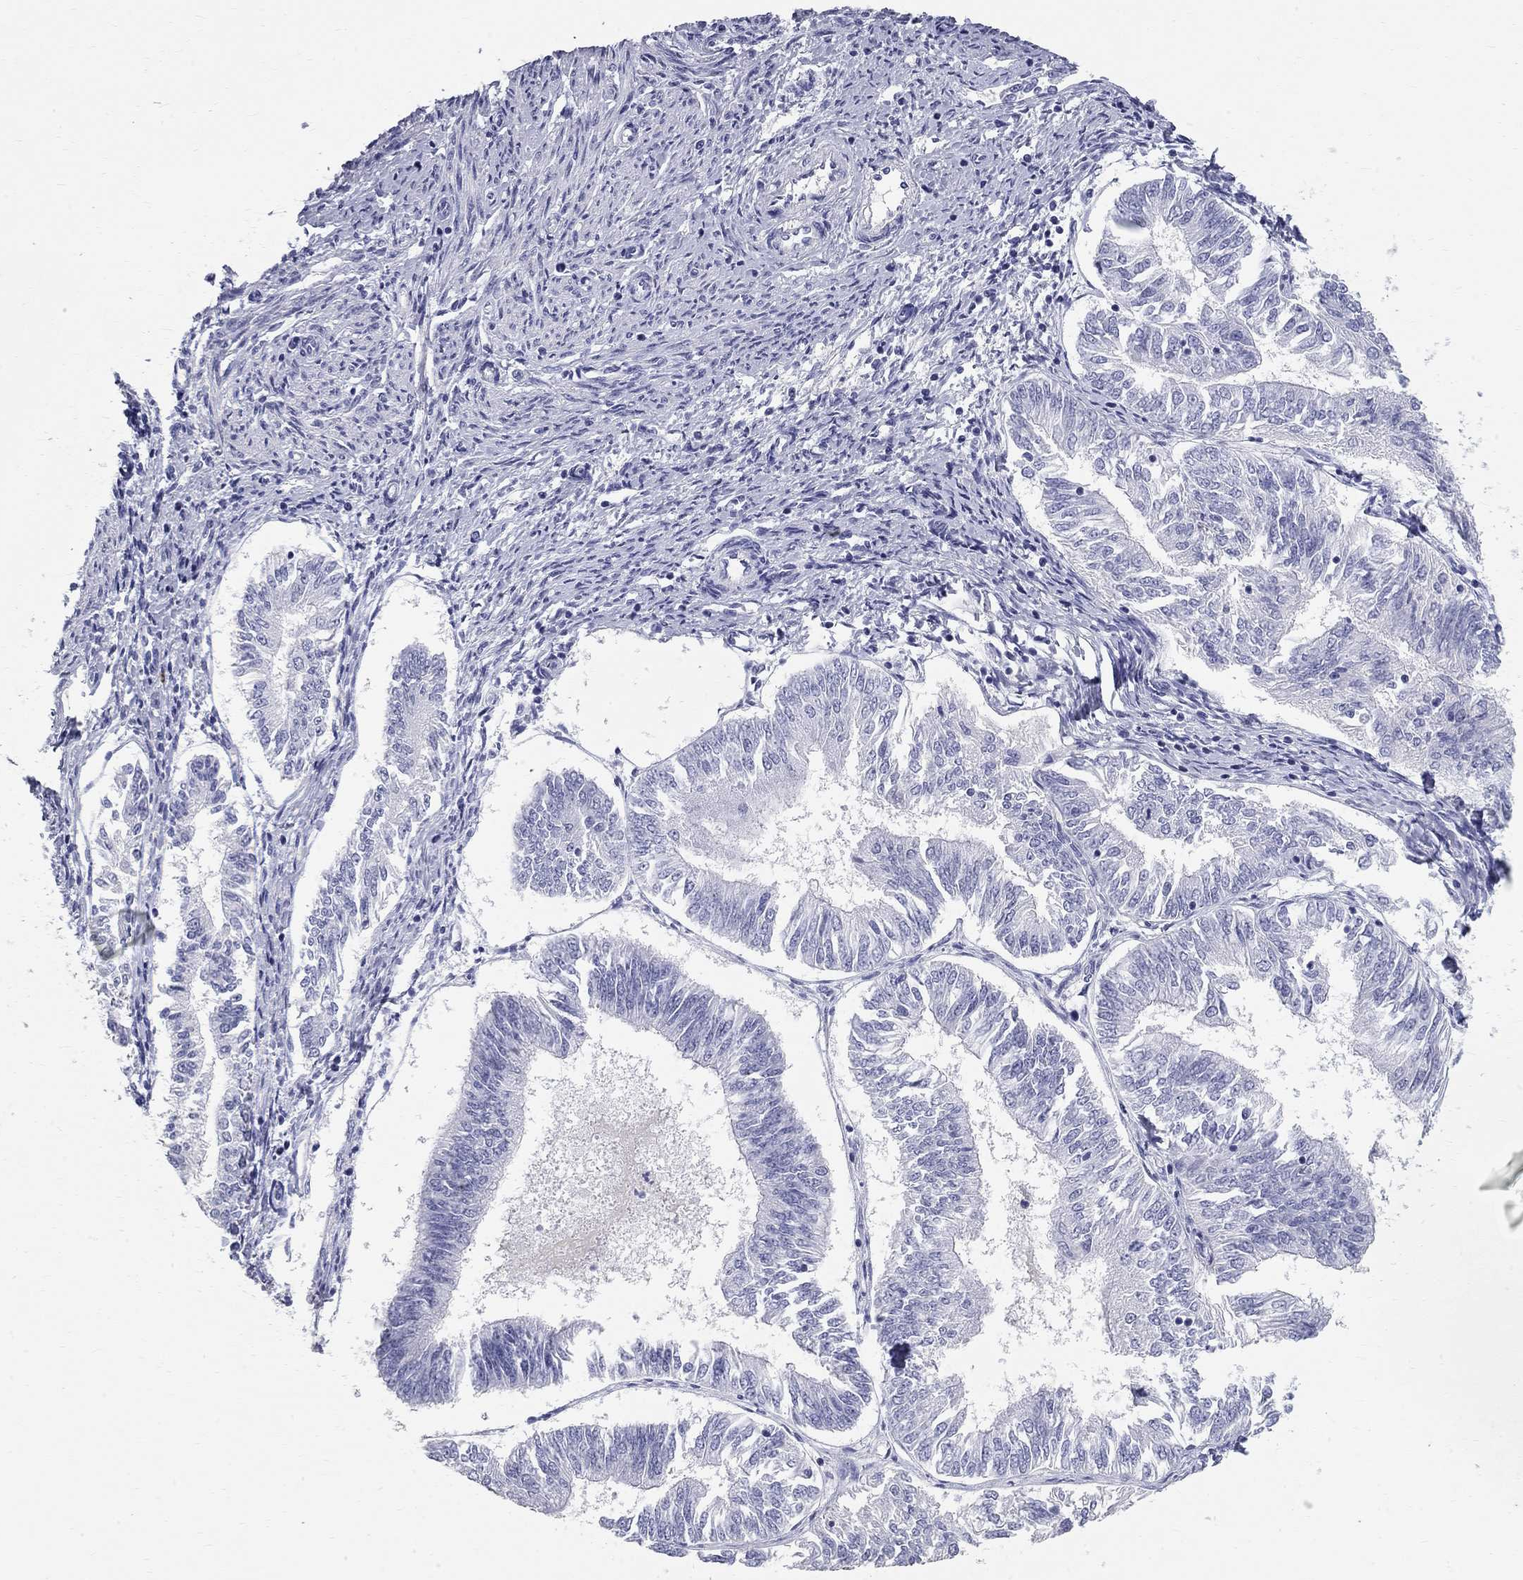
{"staining": {"intensity": "negative", "quantity": "none", "location": "none"}, "tissue": "endometrial cancer", "cell_type": "Tumor cells", "image_type": "cancer", "snomed": [{"axis": "morphology", "description": "Adenocarcinoma, NOS"}, {"axis": "topography", "description": "Endometrium"}], "caption": "A high-resolution histopathology image shows IHC staining of endometrial adenocarcinoma, which shows no significant staining in tumor cells.", "gene": "PHOX2B", "patient": {"sex": "female", "age": 58}}